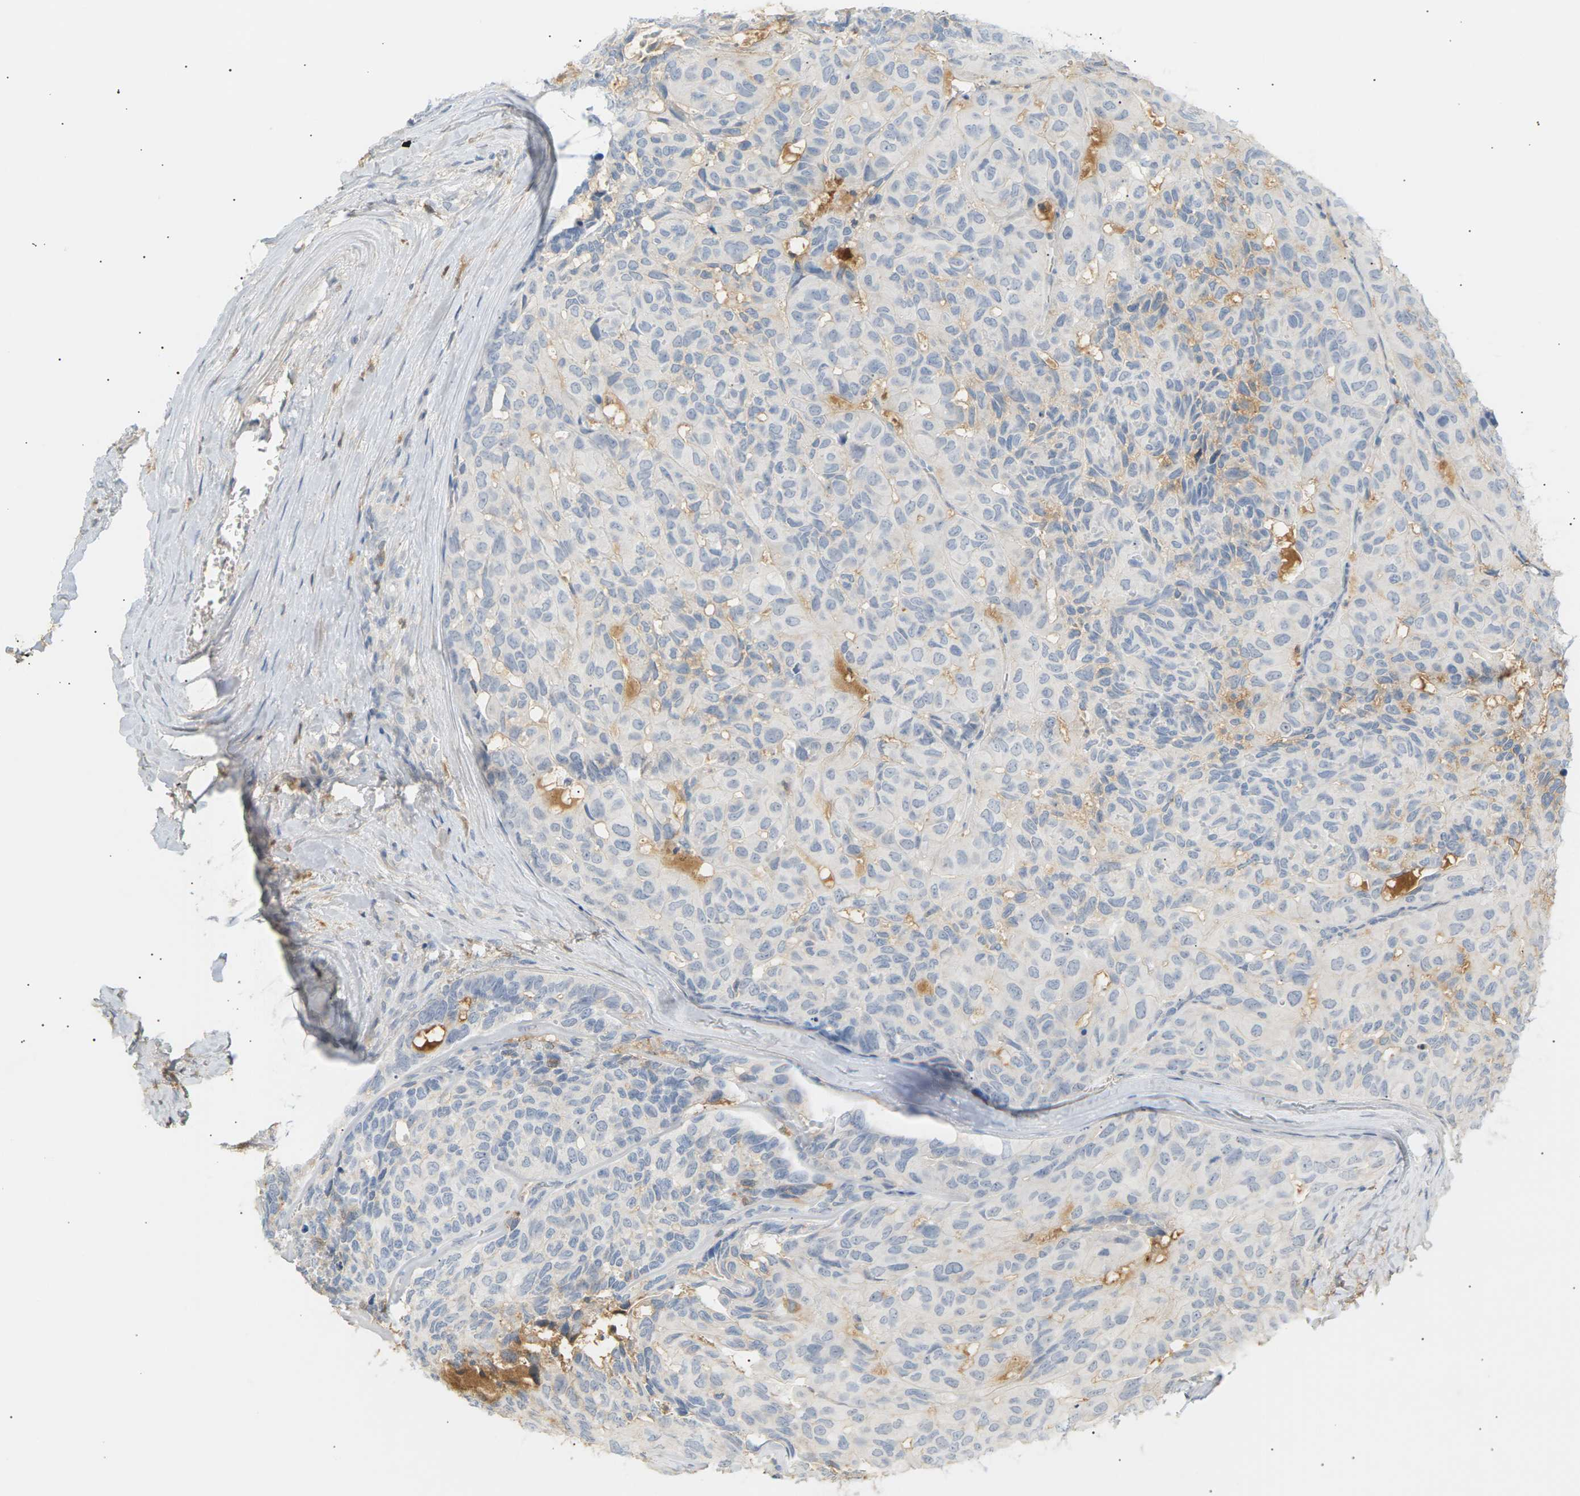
{"staining": {"intensity": "negative", "quantity": "none", "location": "none"}, "tissue": "head and neck cancer", "cell_type": "Tumor cells", "image_type": "cancer", "snomed": [{"axis": "morphology", "description": "Adenocarcinoma, NOS"}, {"axis": "topography", "description": "Salivary gland, NOS"}, {"axis": "topography", "description": "Head-Neck"}], "caption": "Immunohistochemistry (IHC) of head and neck adenocarcinoma reveals no staining in tumor cells.", "gene": "IGLC3", "patient": {"sex": "female", "age": 76}}